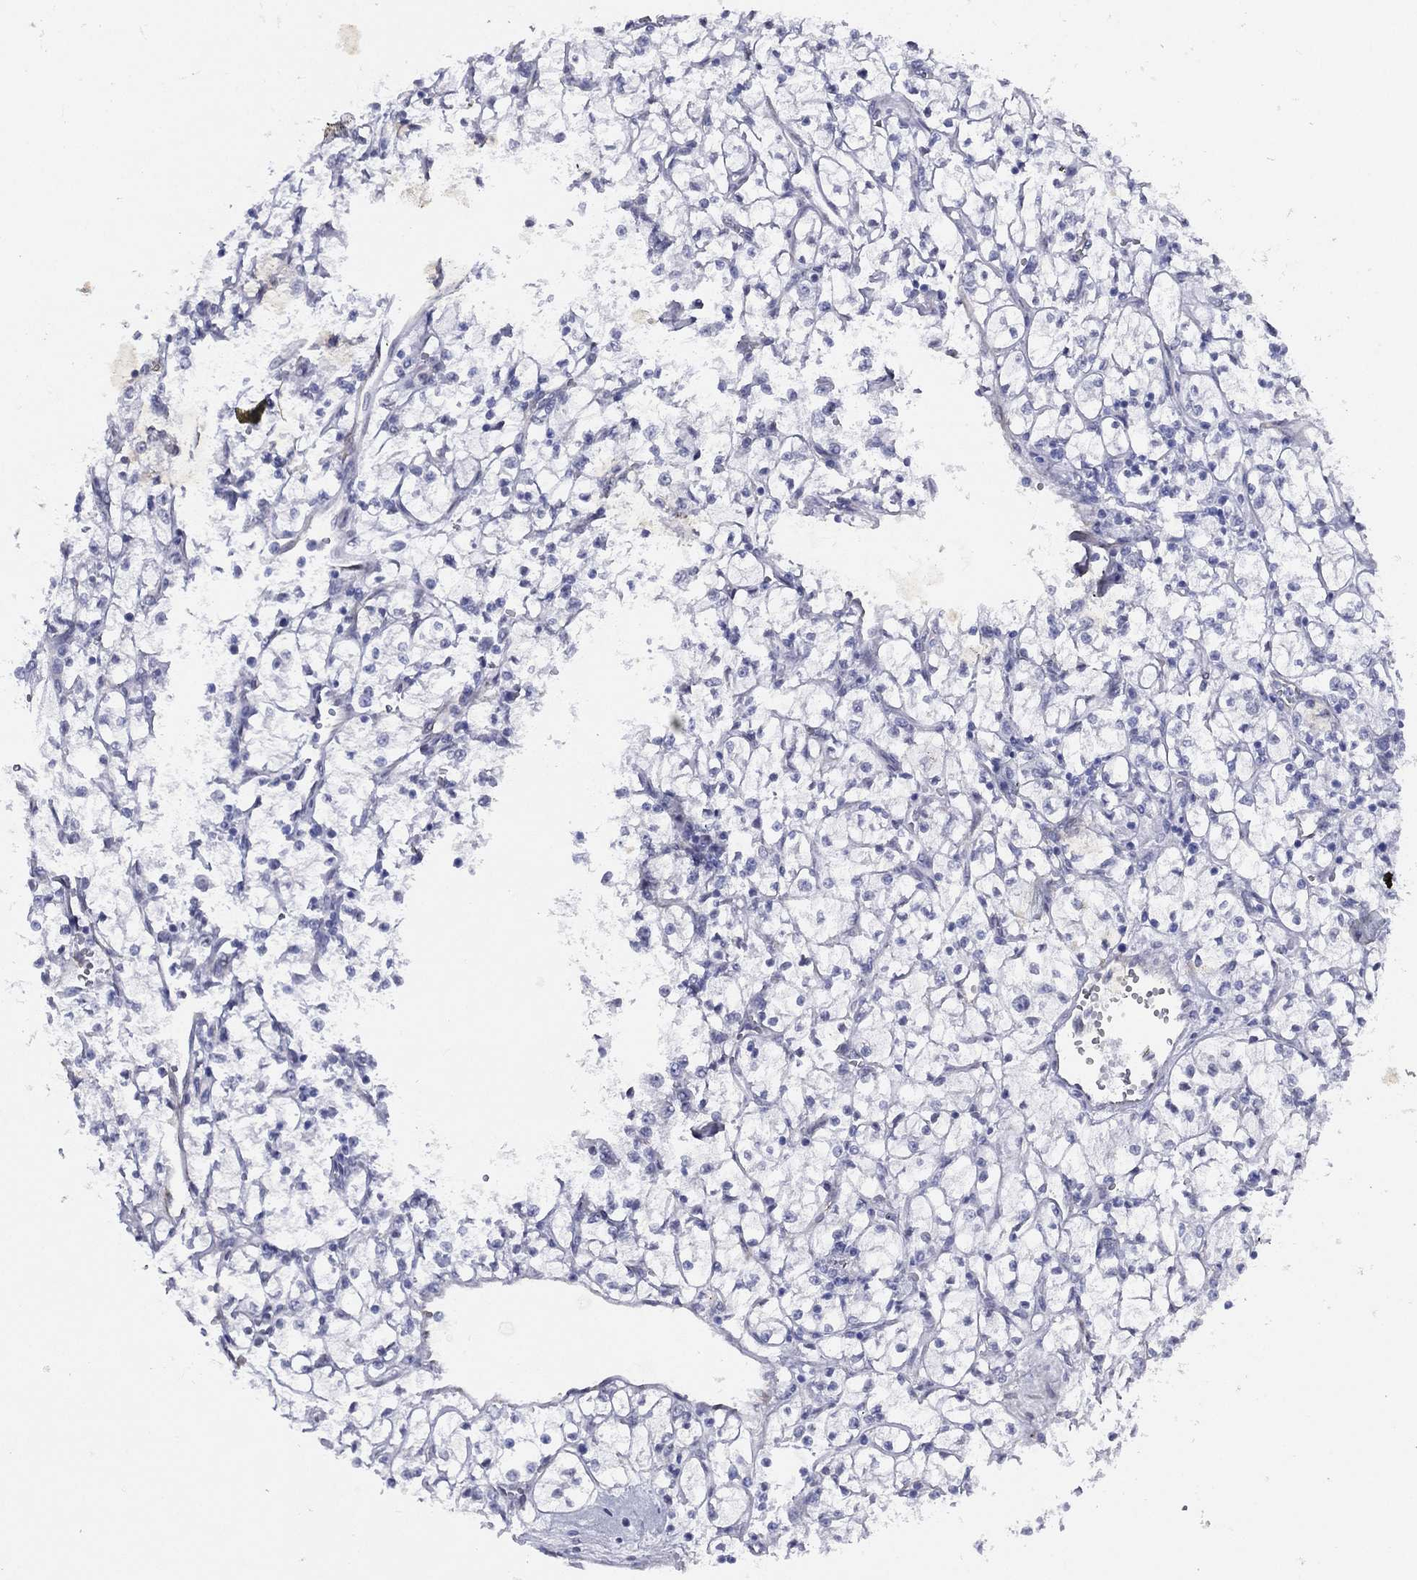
{"staining": {"intensity": "negative", "quantity": "none", "location": "none"}, "tissue": "renal cancer", "cell_type": "Tumor cells", "image_type": "cancer", "snomed": [{"axis": "morphology", "description": "Adenocarcinoma, NOS"}, {"axis": "topography", "description": "Kidney"}], "caption": "A micrograph of renal cancer (adenocarcinoma) stained for a protein demonstrates no brown staining in tumor cells. (Brightfield microscopy of DAB (3,3'-diaminobenzidine) IHC at high magnification).", "gene": "MAS1", "patient": {"sex": "female", "age": 64}}